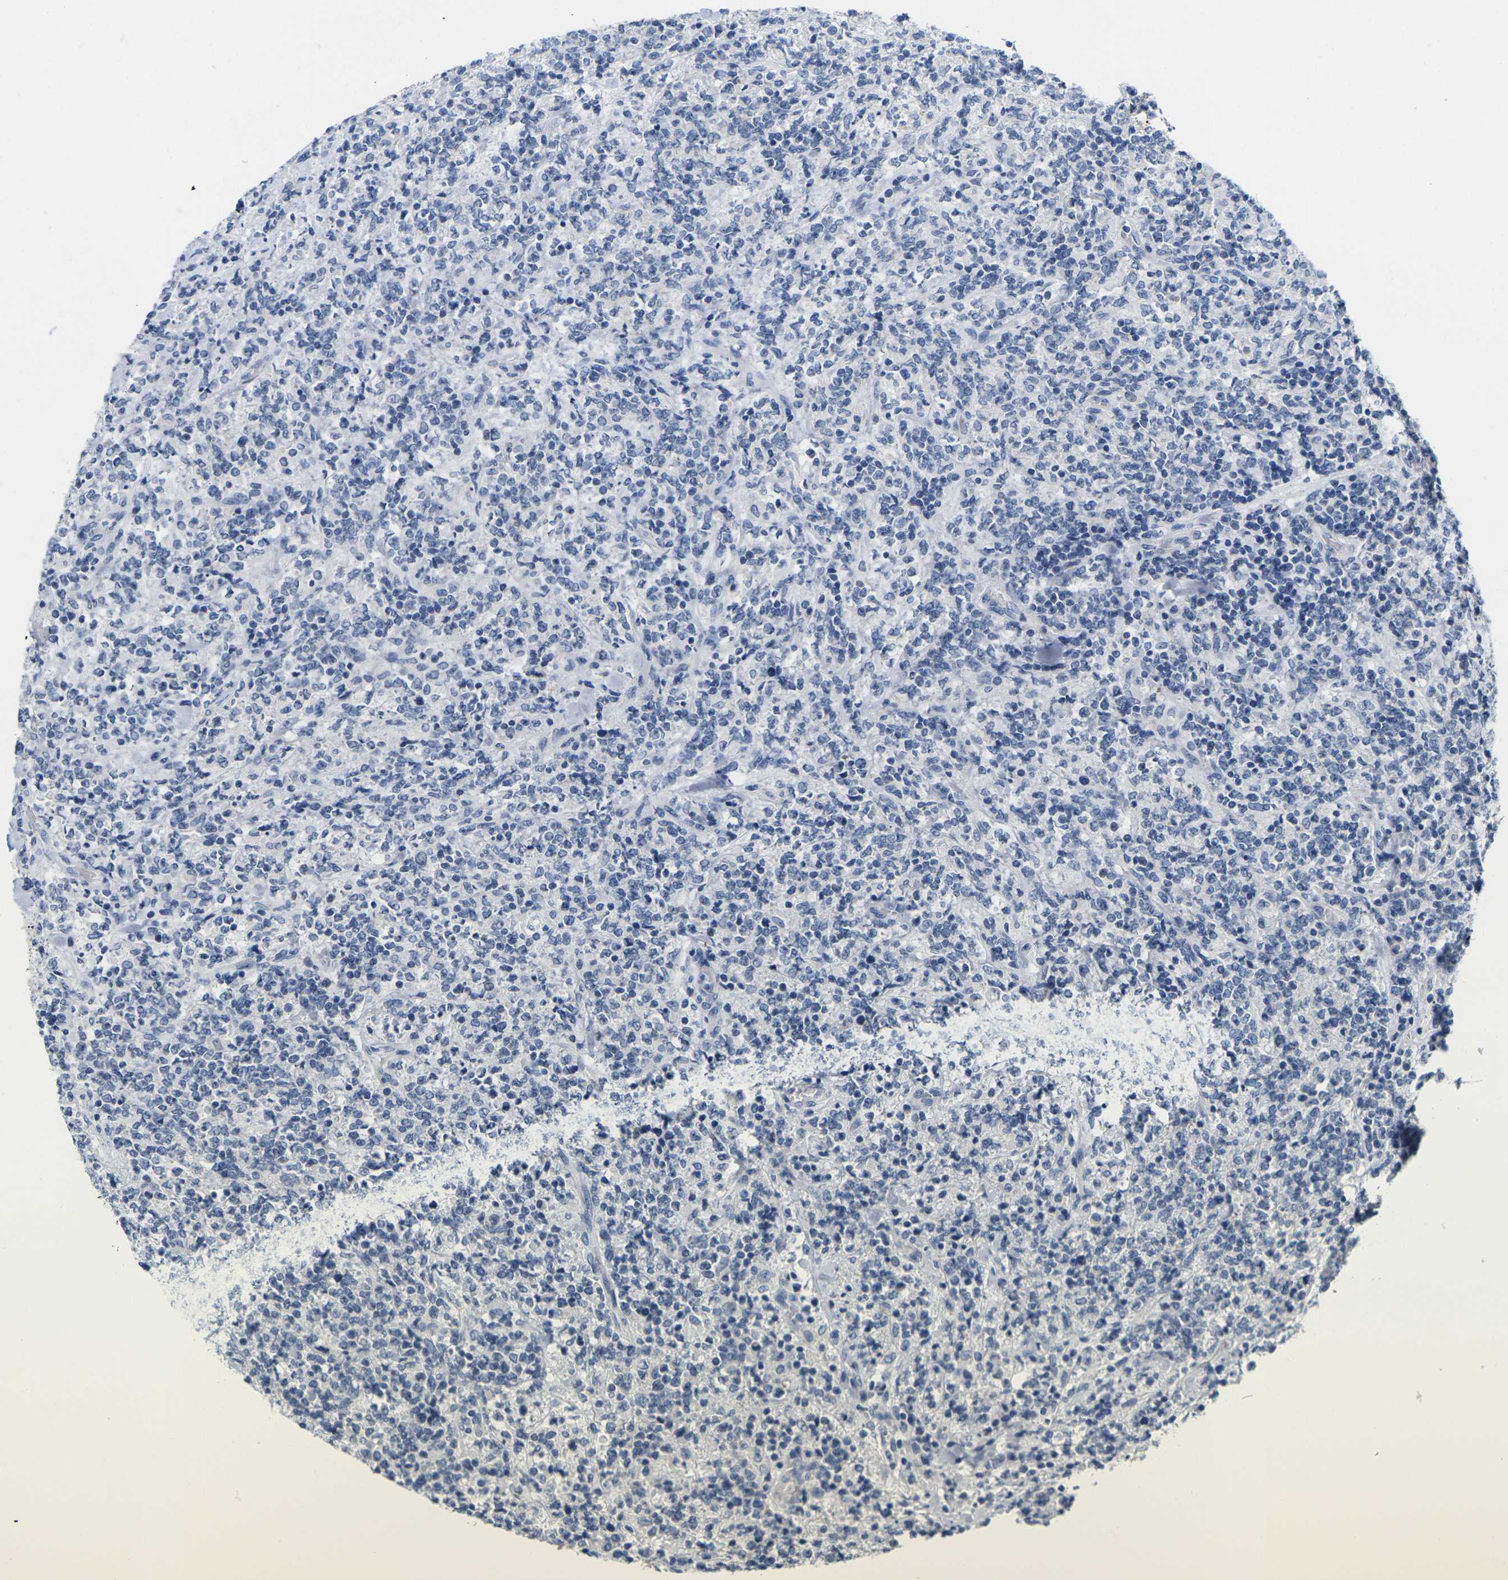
{"staining": {"intensity": "negative", "quantity": "none", "location": "none"}, "tissue": "lymphoma", "cell_type": "Tumor cells", "image_type": "cancer", "snomed": [{"axis": "morphology", "description": "Malignant lymphoma, non-Hodgkin's type, High grade"}, {"axis": "topography", "description": "Soft tissue"}], "caption": "An IHC micrograph of high-grade malignant lymphoma, non-Hodgkin's type is shown. There is no staining in tumor cells of high-grade malignant lymphoma, non-Hodgkin's type.", "gene": "NOCT", "patient": {"sex": "male", "age": 18}}